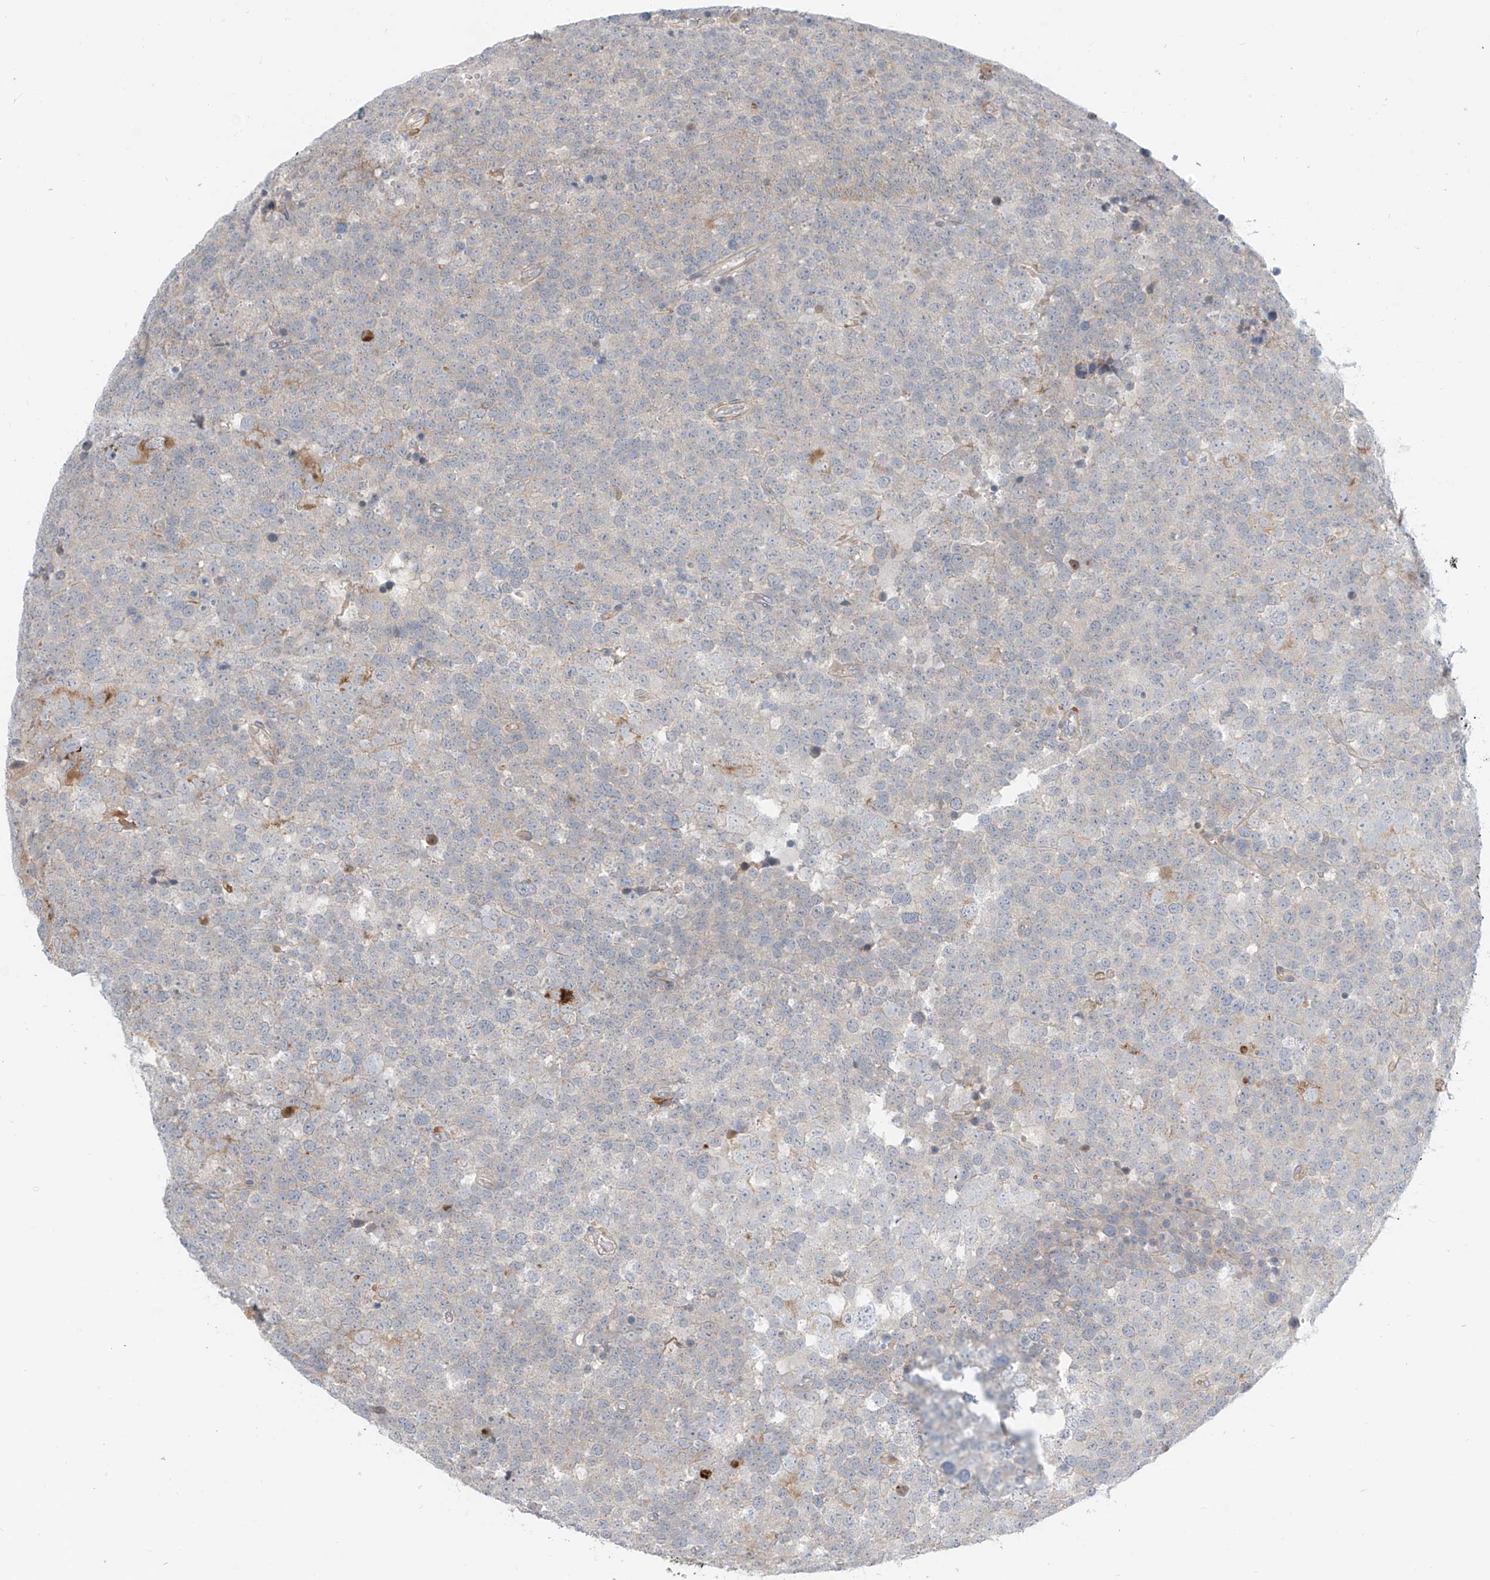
{"staining": {"intensity": "weak", "quantity": "<25%", "location": "cytoplasmic/membranous"}, "tissue": "testis cancer", "cell_type": "Tumor cells", "image_type": "cancer", "snomed": [{"axis": "morphology", "description": "Seminoma, NOS"}, {"axis": "topography", "description": "Testis"}], "caption": "Tumor cells show no significant positivity in seminoma (testis).", "gene": "ABLIM2", "patient": {"sex": "male", "age": 71}}